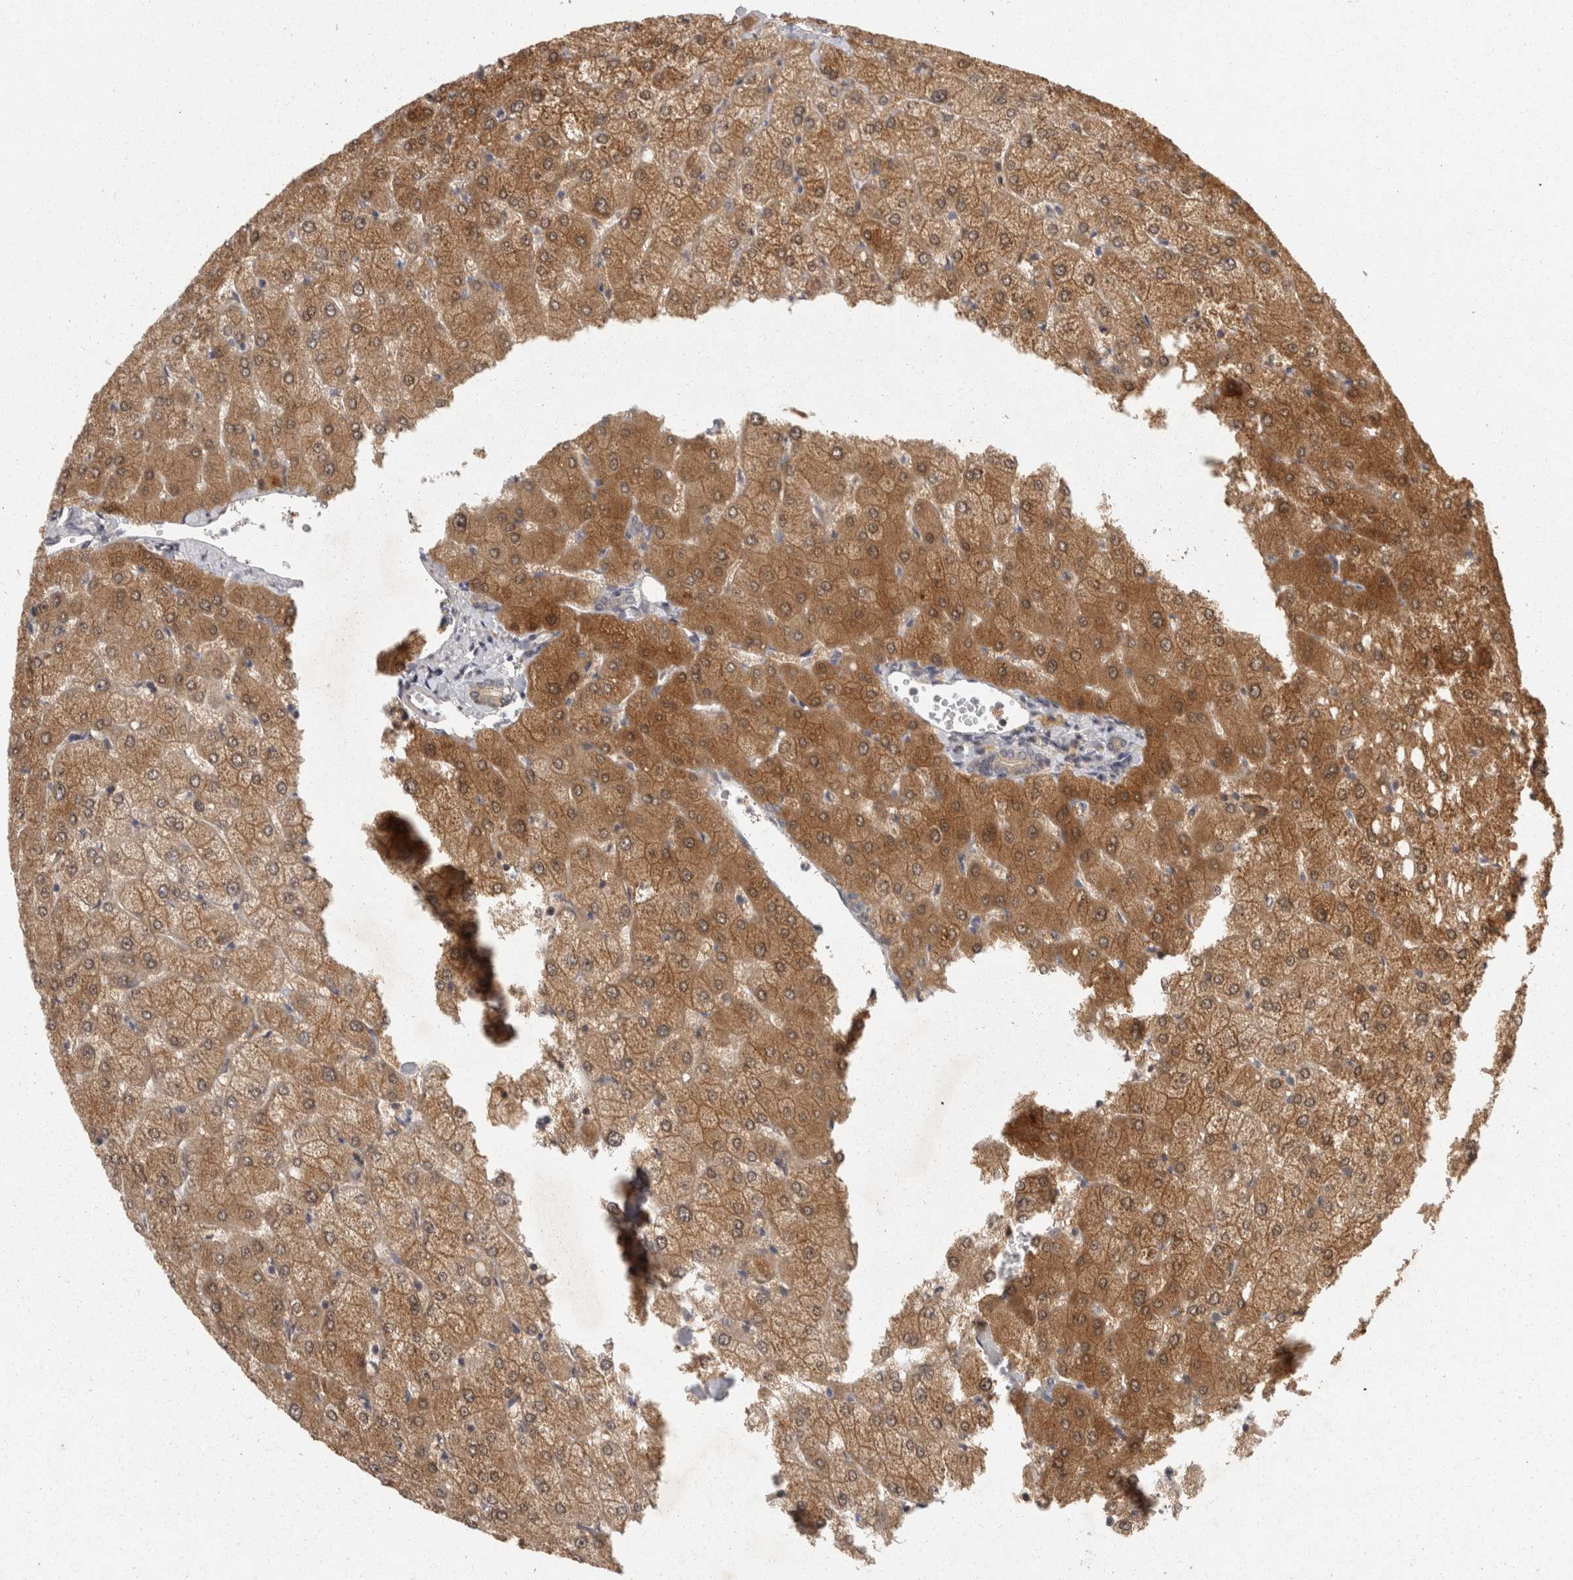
{"staining": {"intensity": "weak", "quantity": "<25%", "location": "cytoplasmic/membranous"}, "tissue": "liver", "cell_type": "Cholangiocytes", "image_type": "normal", "snomed": [{"axis": "morphology", "description": "Normal tissue, NOS"}, {"axis": "topography", "description": "Liver"}], "caption": "Image shows no significant protein positivity in cholangiocytes of unremarkable liver. (Immunohistochemistry, brightfield microscopy, high magnification).", "gene": "ACAT2", "patient": {"sex": "female", "age": 54}}